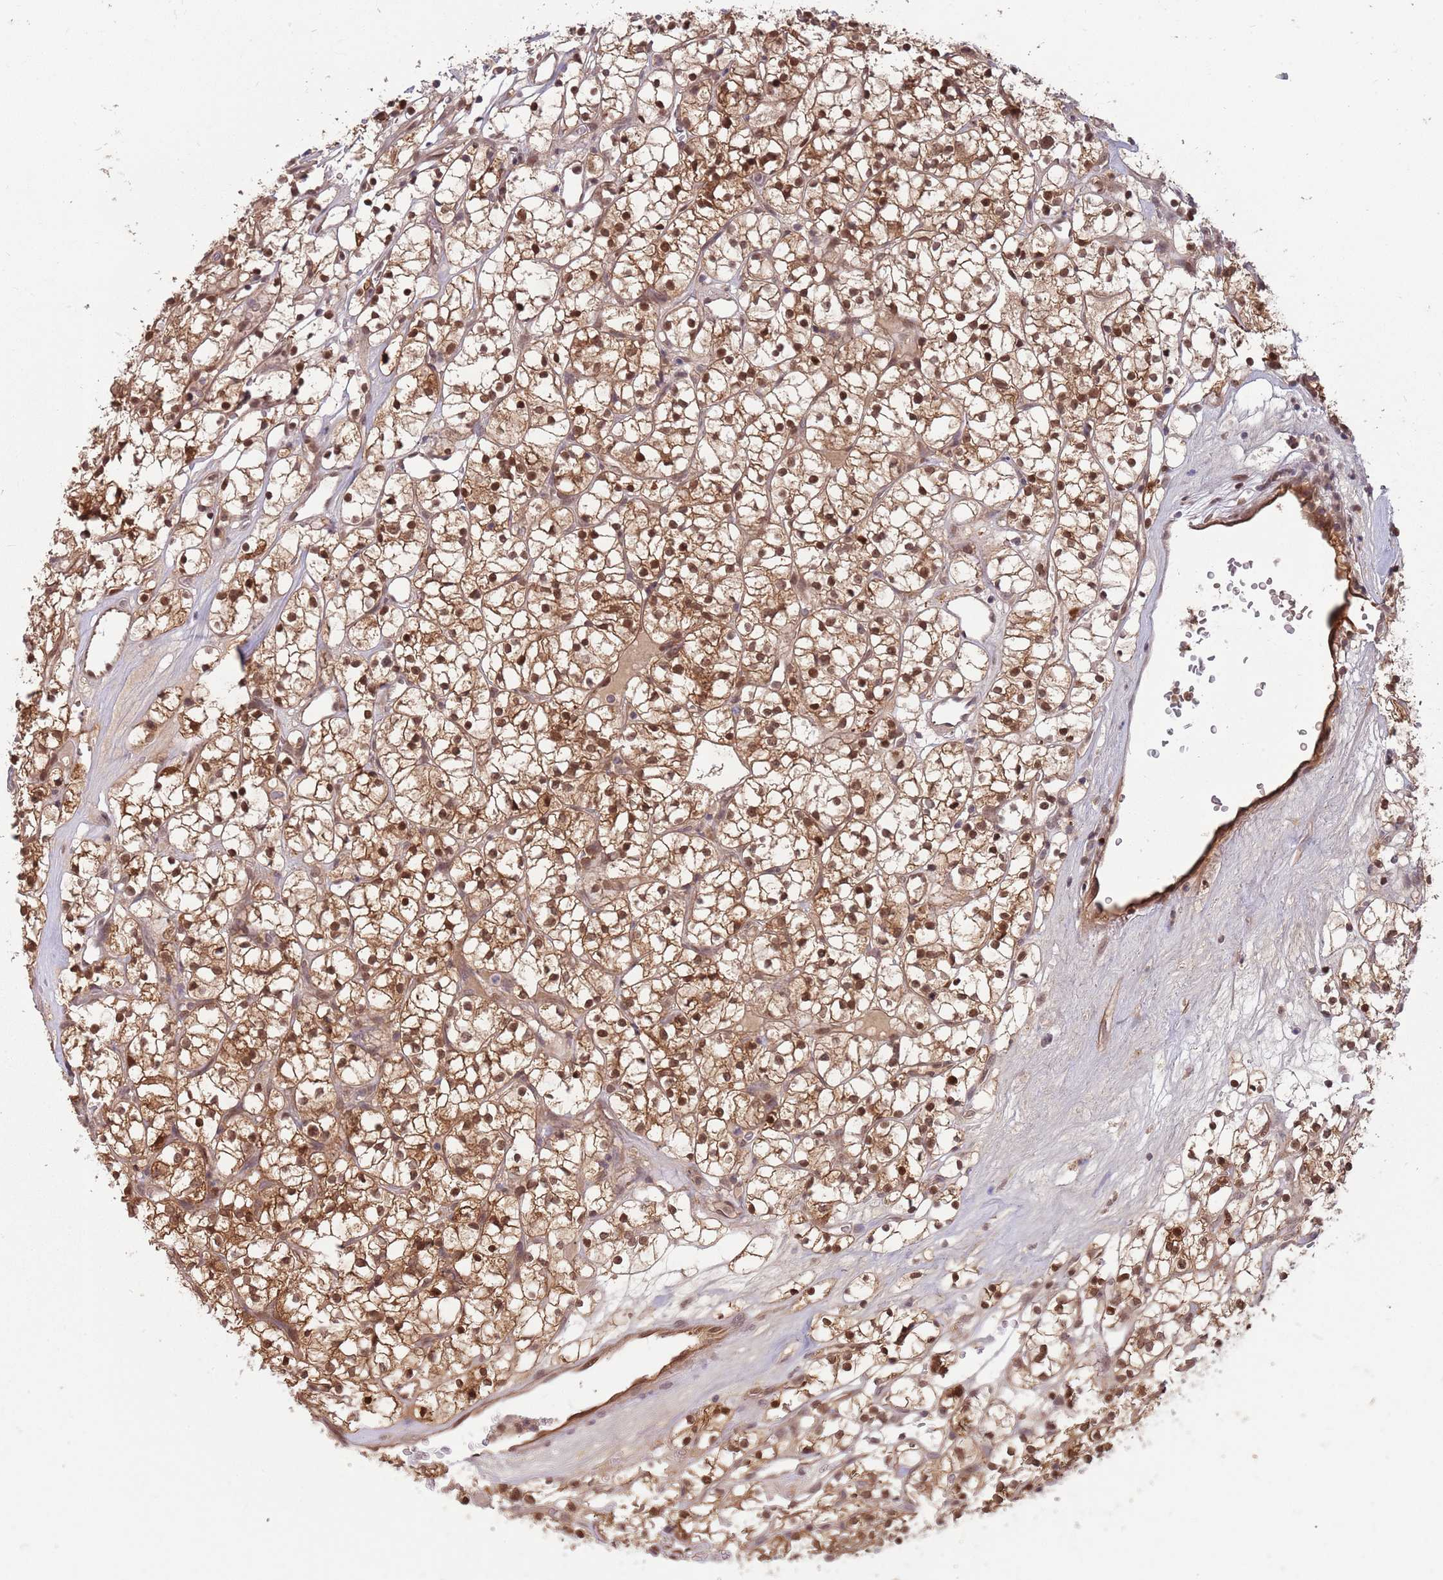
{"staining": {"intensity": "strong", "quantity": ">75%", "location": "cytoplasmic/membranous,nuclear"}, "tissue": "renal cancer", "cell_type": "Tumor cells", "image_type": "cancer", "snomed": [{"axis": "morphology", "description": "Adenocarcinoma, NOS"}, {"axis": "topography", "description": "Kidney"}], "caption": "Adenocarcinoma (renal) stained with DAB (3,3'-diaminobenzidine) immunohistochemistry (IHC) demonstrates high levels of strong cytoplasmic/membranous and nuclear staining in about >75% of tumor cells.", "gene": "SALL1", "patient": {"sex": "female", "age": 64}}